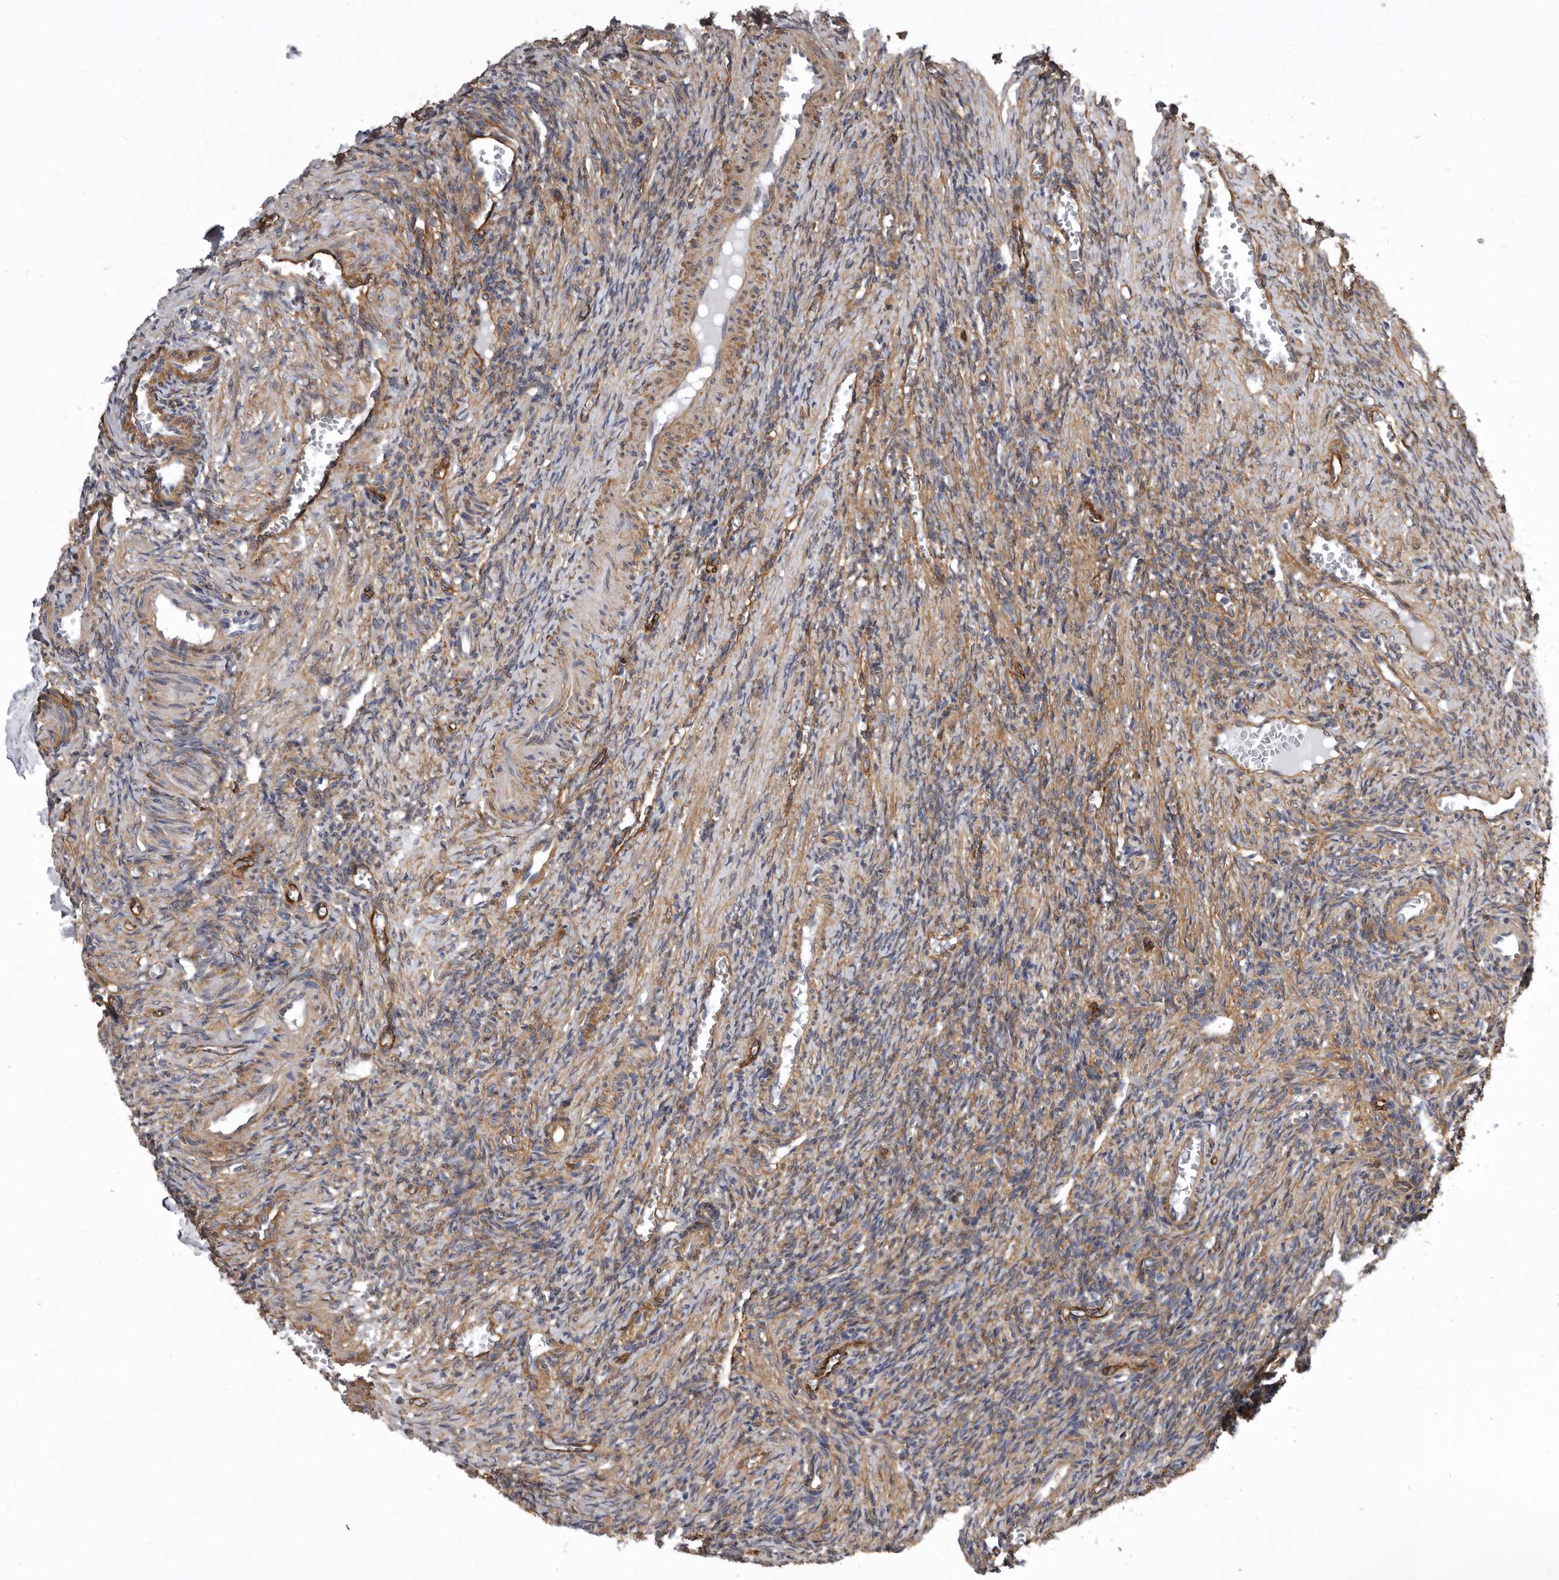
{"staining": {"intensity": "moderate", "quantity": "25%-75%", "location": "cytoplasmic/membranous"}, "tissue": "ovary", "cell_type": "Ovarian stroma cells", "image_type": "normal", "snomed": [{"axis": "morphology", "description": "Normal tissue, NOS"}, {"axis": "topography", "description": "Ovary"}], "caption": "Immunohistochemical staining of unremarkable human ovary reveals 25%-75% levels of moderate cytoplasmic/membranous protein positivity in approximately 25%-75% of ovarian stroma cells.", "gene": "ENAH", "patient": {"sex": "female", "age": 27}}